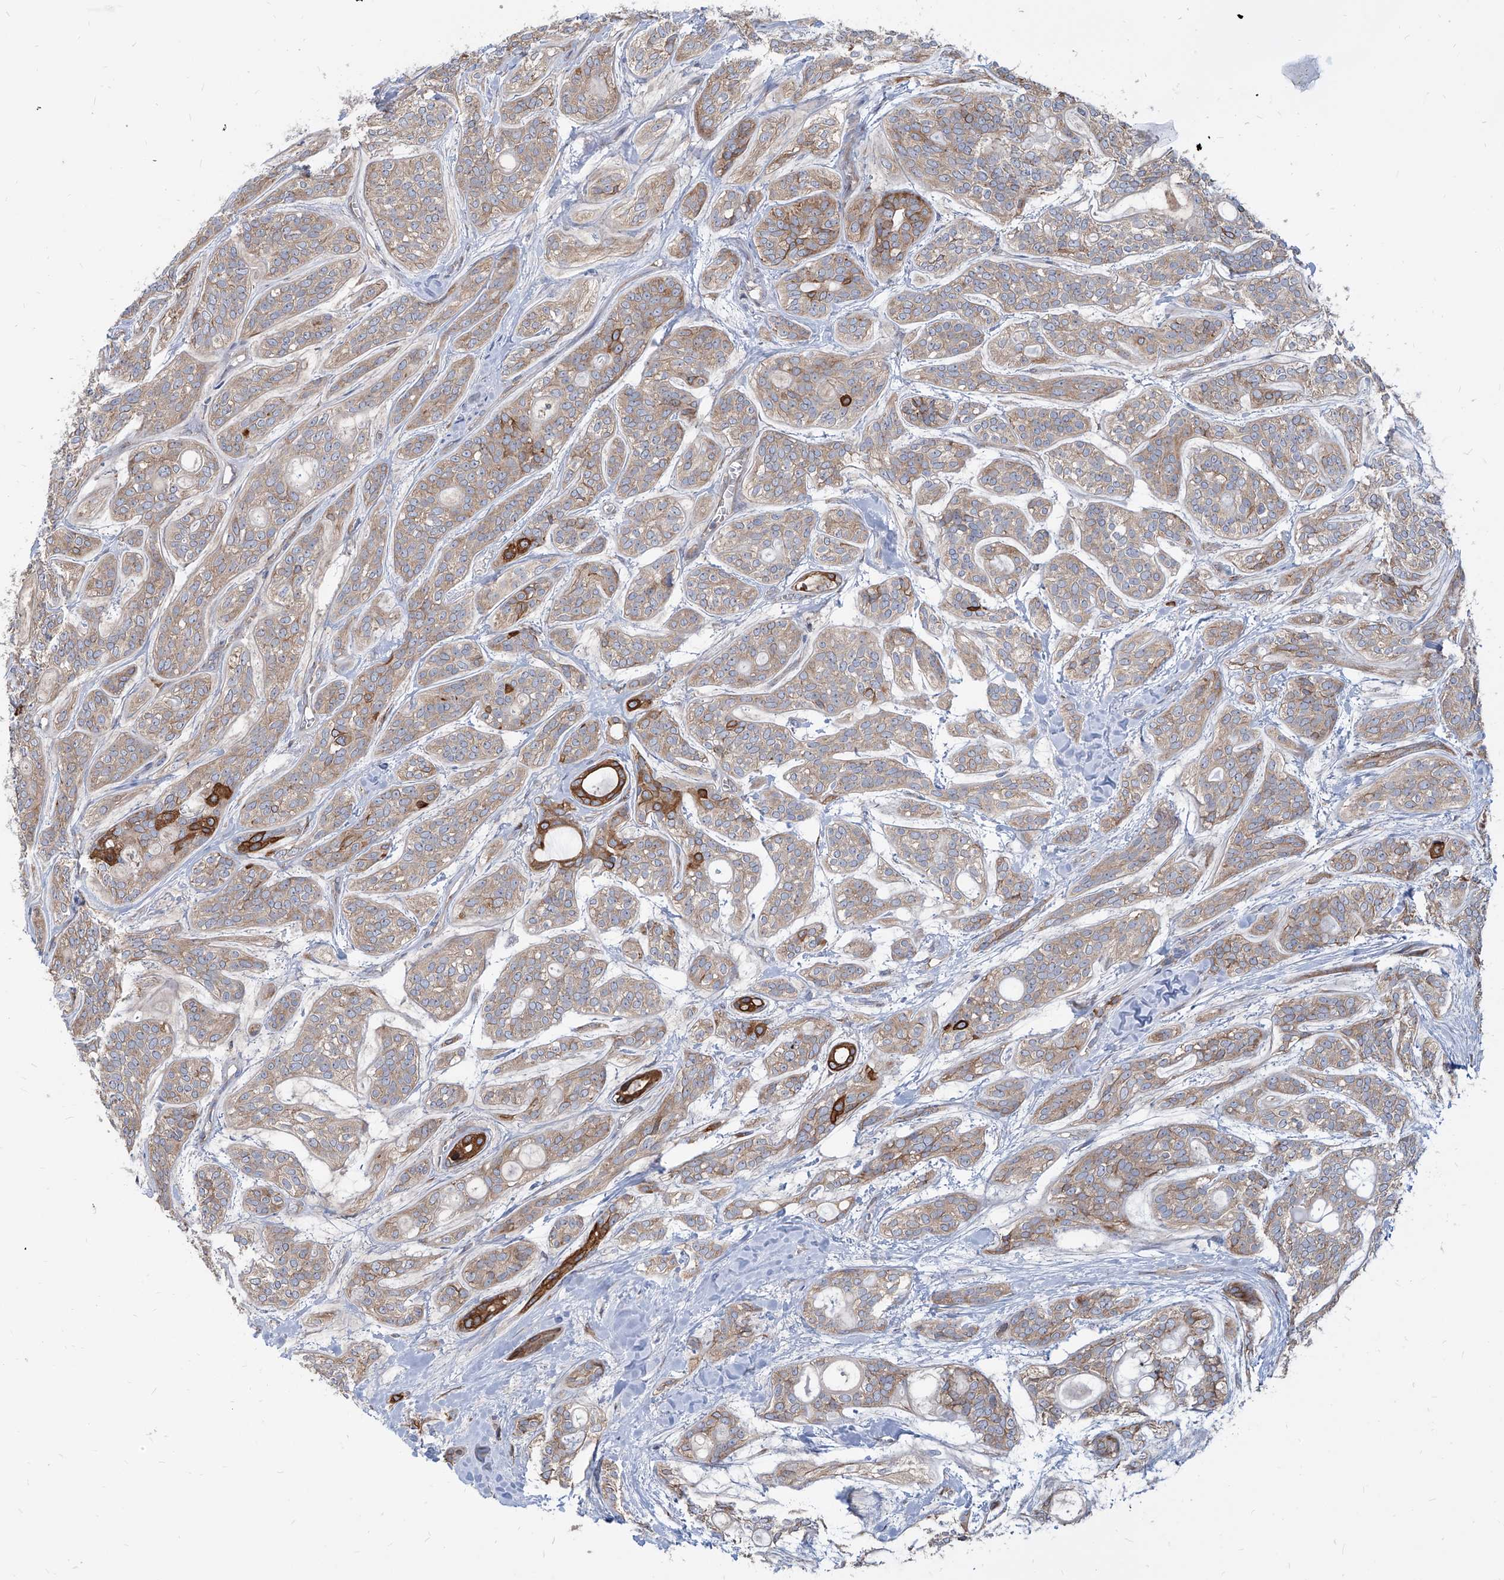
{"staining": {"intensity": "strong", "quantity": "<25%", "location": "cytoplasmic/membranous"}, "tissue": "head and neck cancer", "cell_type": "Tumor cells", "image_type": "cancer", "snomed": [{"axis": "morphology", "description": "Adenocarcinoma, NOS"}, {"axis": "topography", "description": "Head-Neck"}], "caption": "Adenocarcinoma (head and neck) stained with a protein marker displays strong staining in tumor cells.", "gene": "FAM83B", "patient": {"sex": "male", "age": 66}}